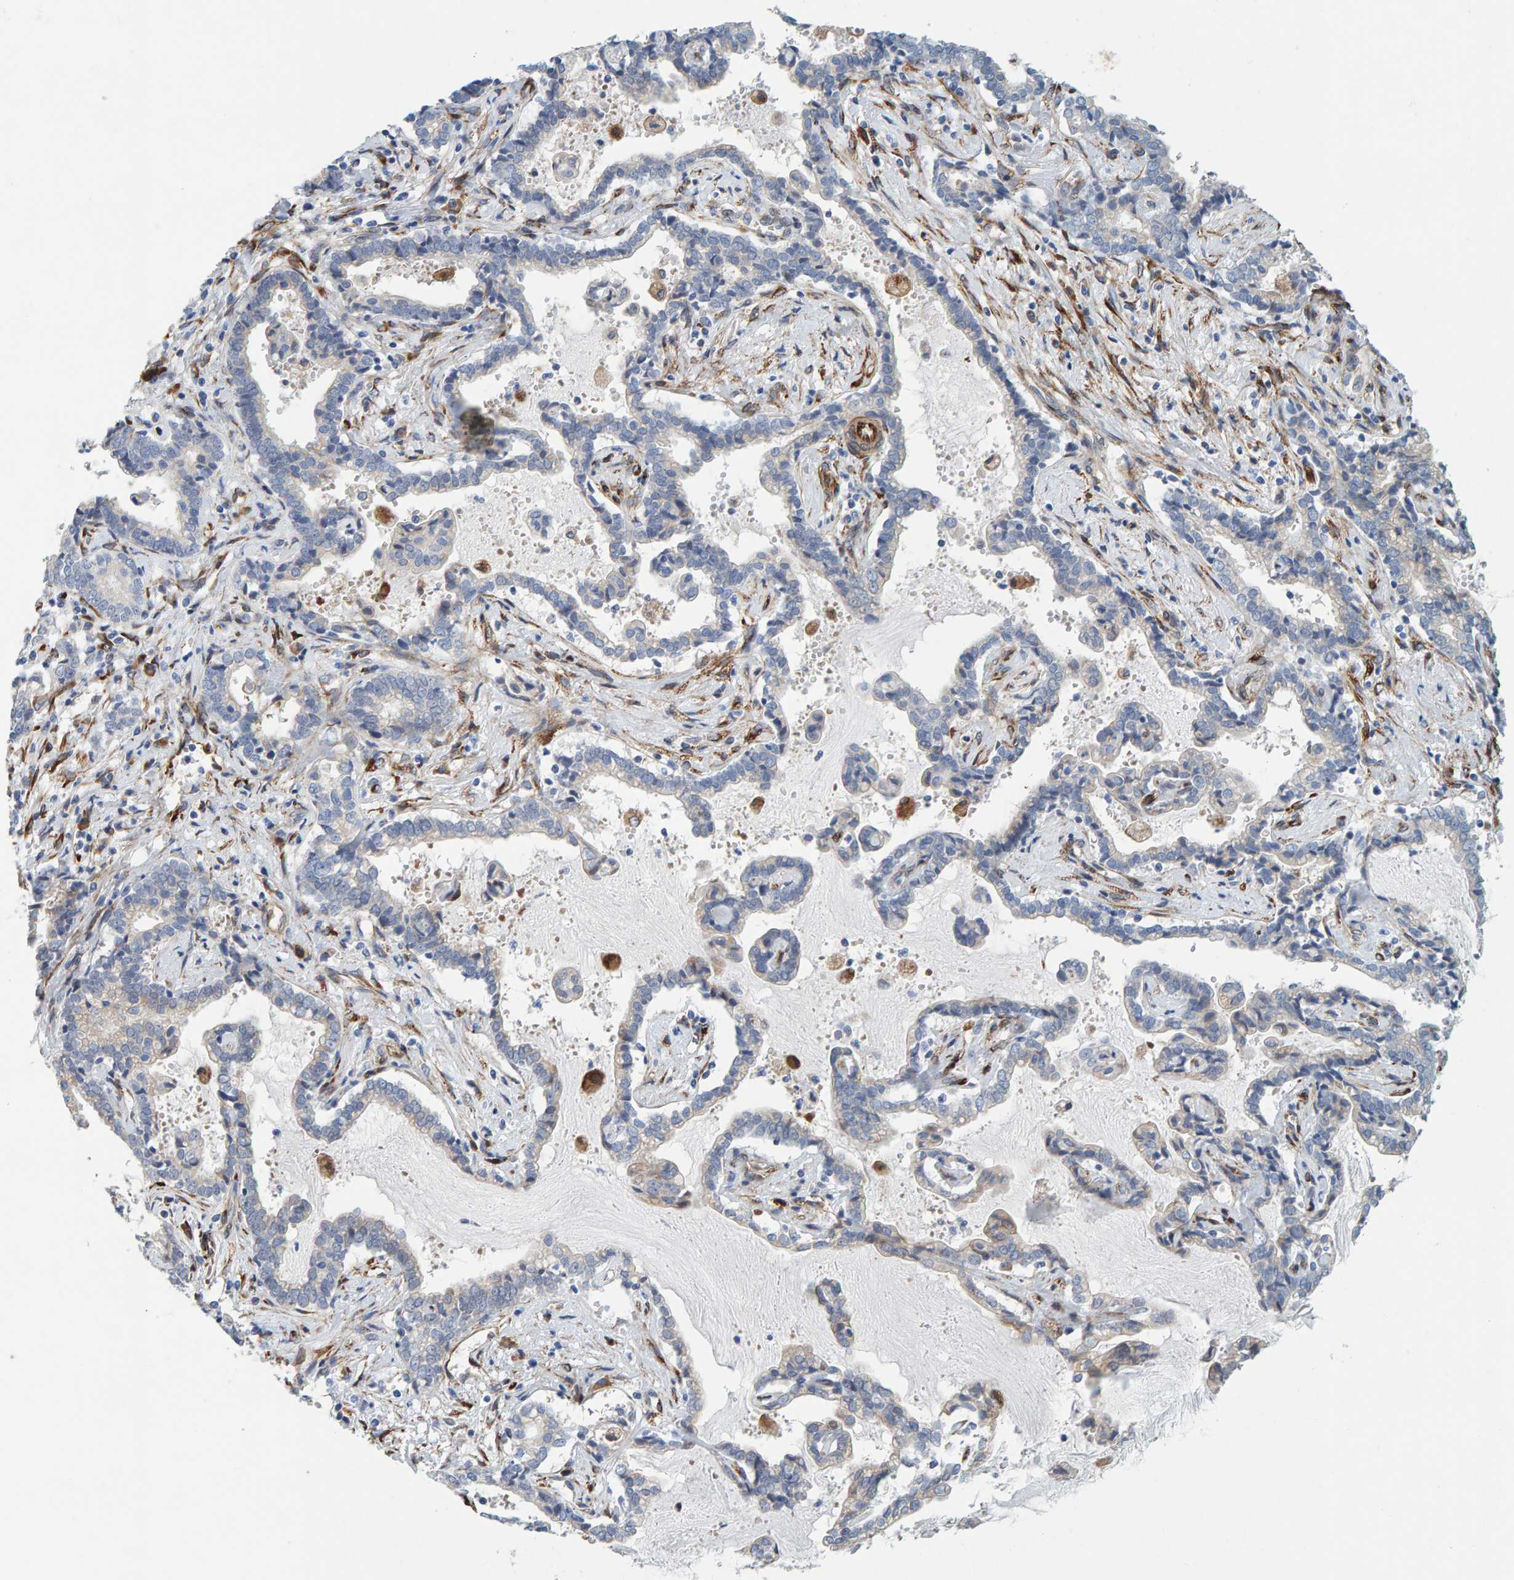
{"staining": {"intensity": "negative", "quantity": "none", "location": "none"}, "tissue": "liver cancer", "cell_type": "Tumor cells", "image_type": "cancer", "snomed": [{"axis": "morphology", "description": "Cholangiocarcinoma"}, {"axis": "topography", "description": "Liver"}], "caption": "Micrograph shows no significant protein expression in tumor cells of liver cancer (cholangiocarcinoma).", "gene": "MMP16", "patient": {"sex": "male", "age": 57}}